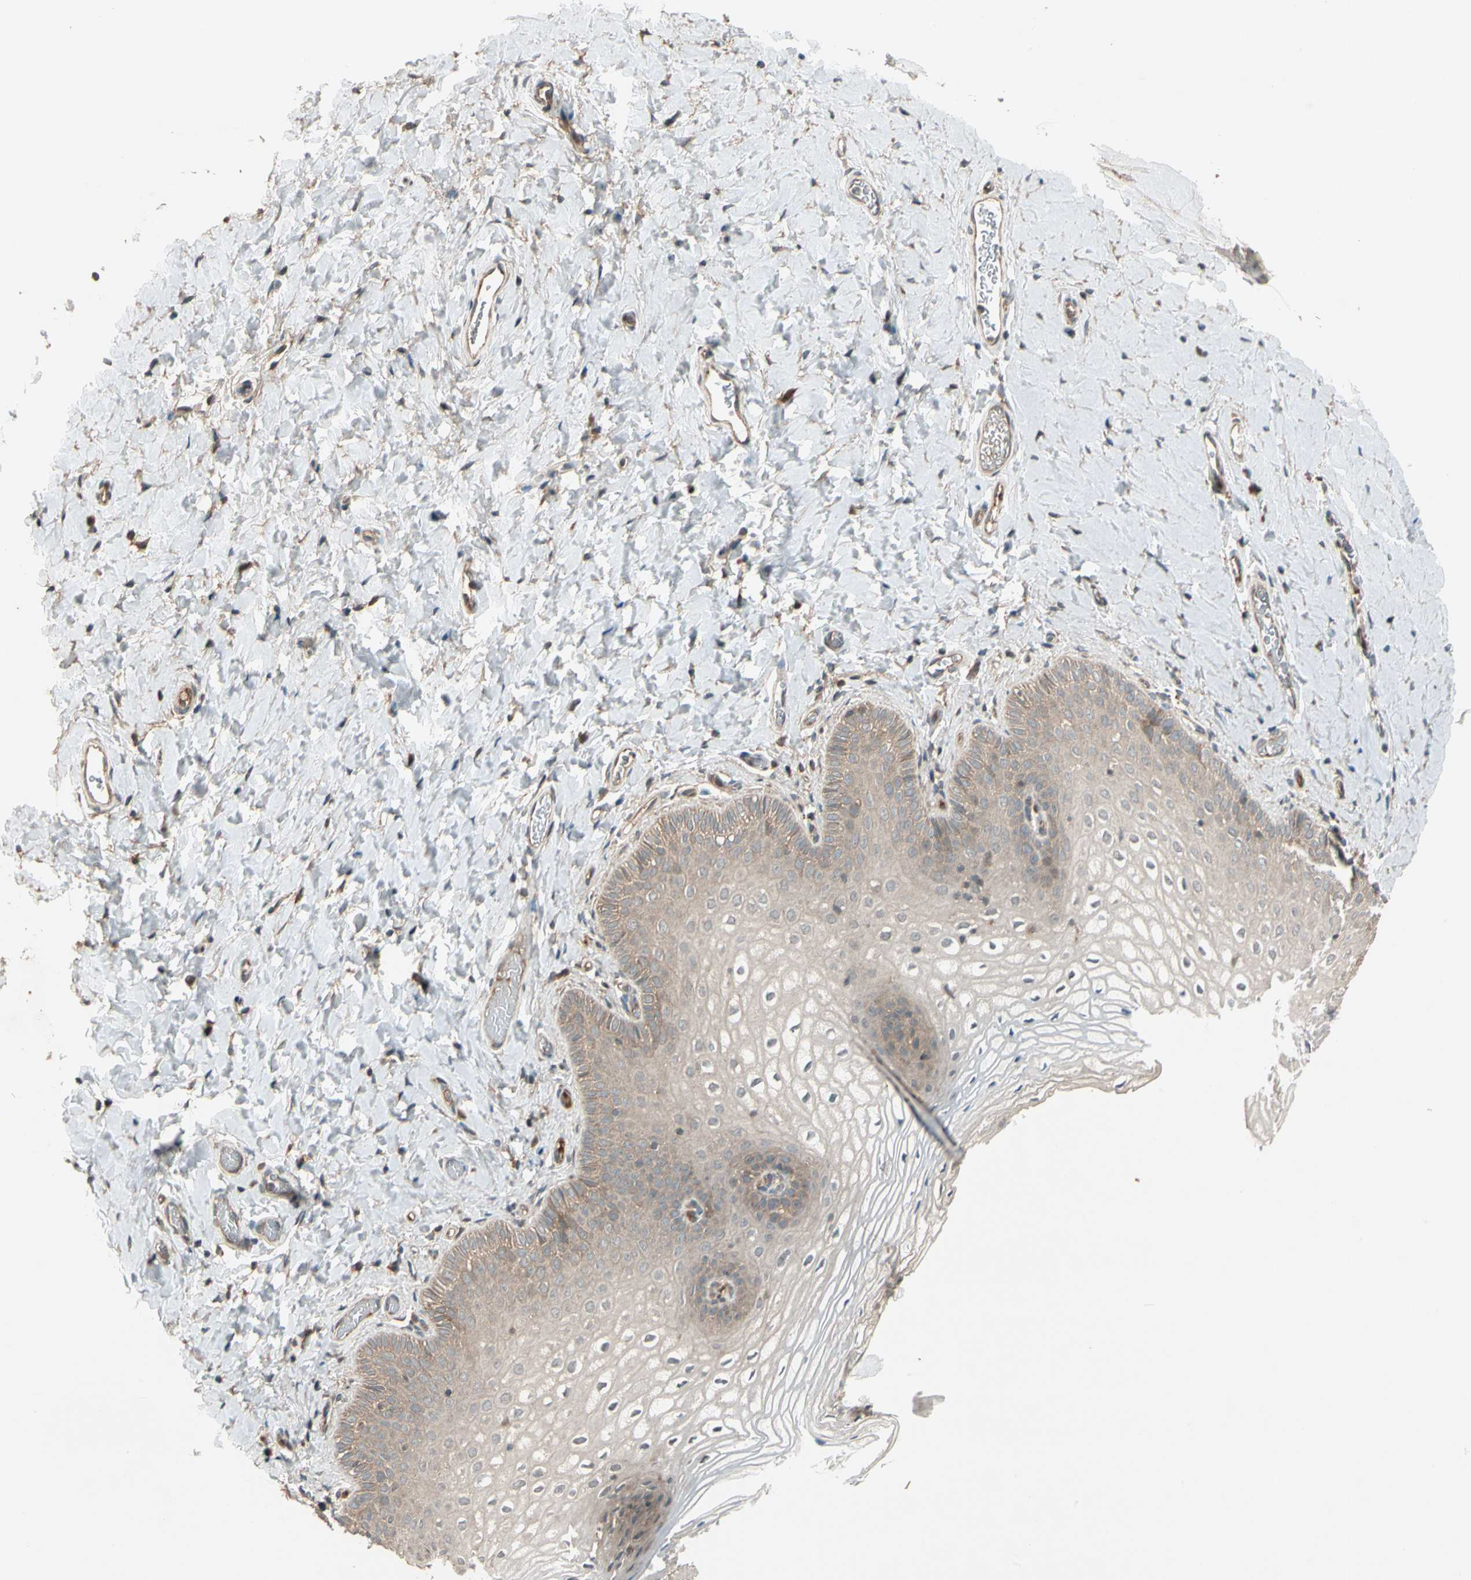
{"staining": {"intensity": "weak", "quantity": ">75%", "location": "cytoplasmic/membranous"}, "tissue": "vagina", "cell_type": "Squamous epithelial cells", "image_type": "normal", "snomed": [{"axis": "morphology", "description": "Normal tissue, NOS"}, {"axis": "topography", "description": "Vagina"}], "caption": "Immunohistochemistry (IHC) micrograph of normal vagina: human vagina stained using IHC demonstrates low levels of weak protein expression localized specifically in the cytoplasmic/membranous of squamous epithelial cells, appearing as a cytoplasmic/membranous brown color.", "gene": "ACVR1C", "patient": {"sex": "female", "age": 55}}